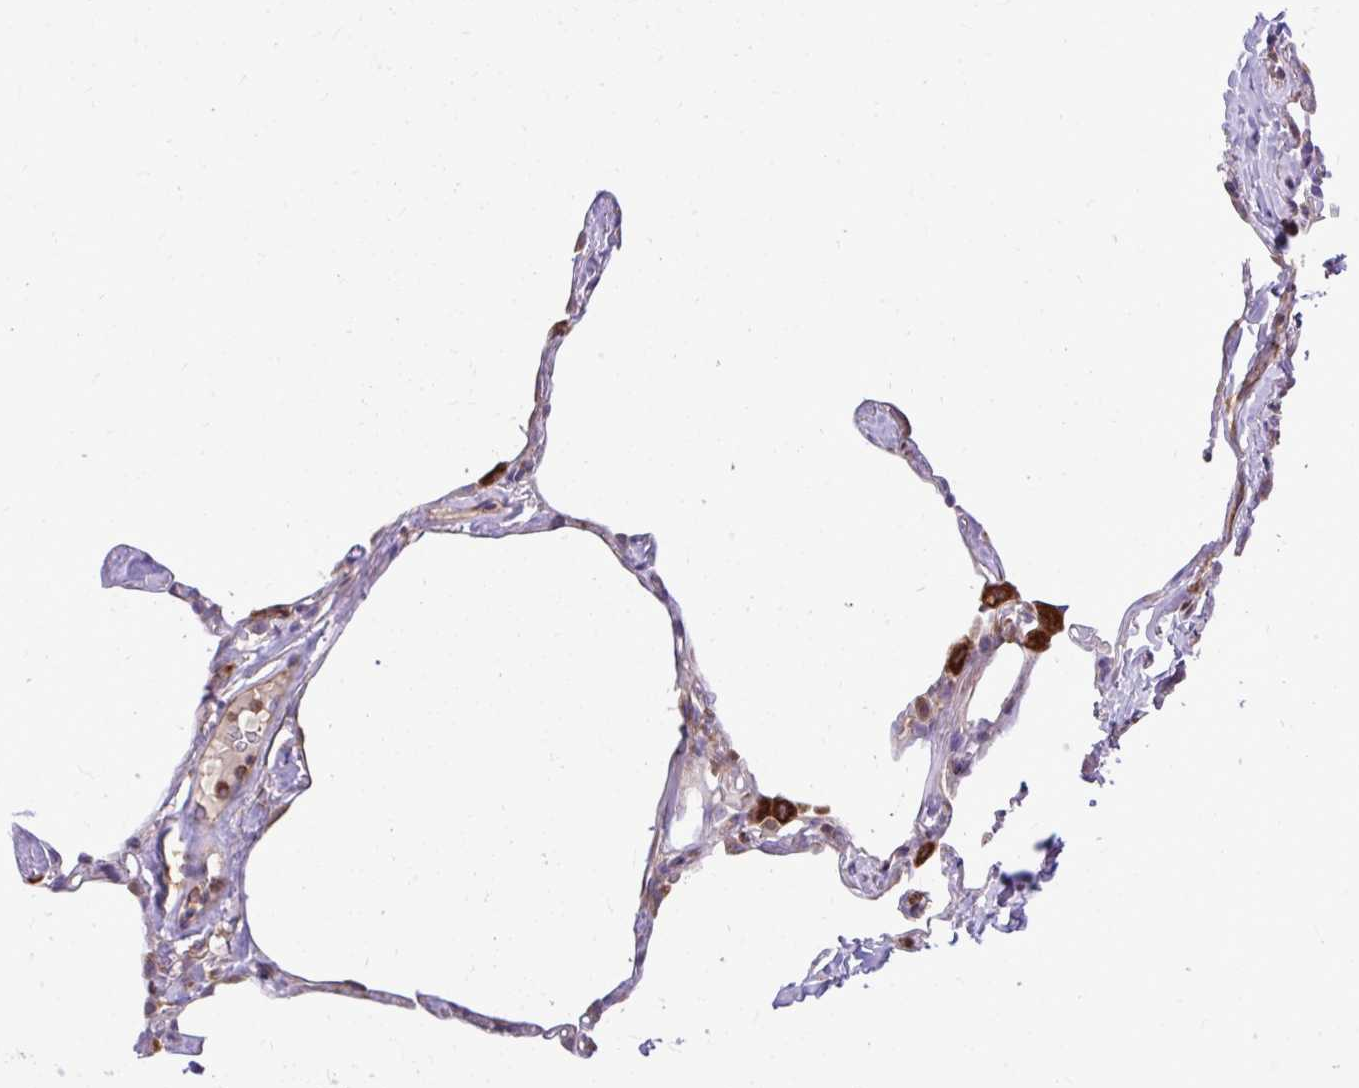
{"staining": {"intensity": "negative", "quantity": "none", "location": "none"}, "tissue": "lung", "cell_type": "Alveolar cells", "image_type": "normal", "snomed": [{"axis": "morphology", "description": "Normal tissue, NOS"}, {"axis": "topography", "description": "Lung"}], "caption": "Immunohistochemical staining of benign lung displays no significant positivity in alveolar cells. (Brightfield microscopy of DAB IHC at high magnification).", "gene": "PAIP2", "patient": {"sex": "male", "age": 65}}